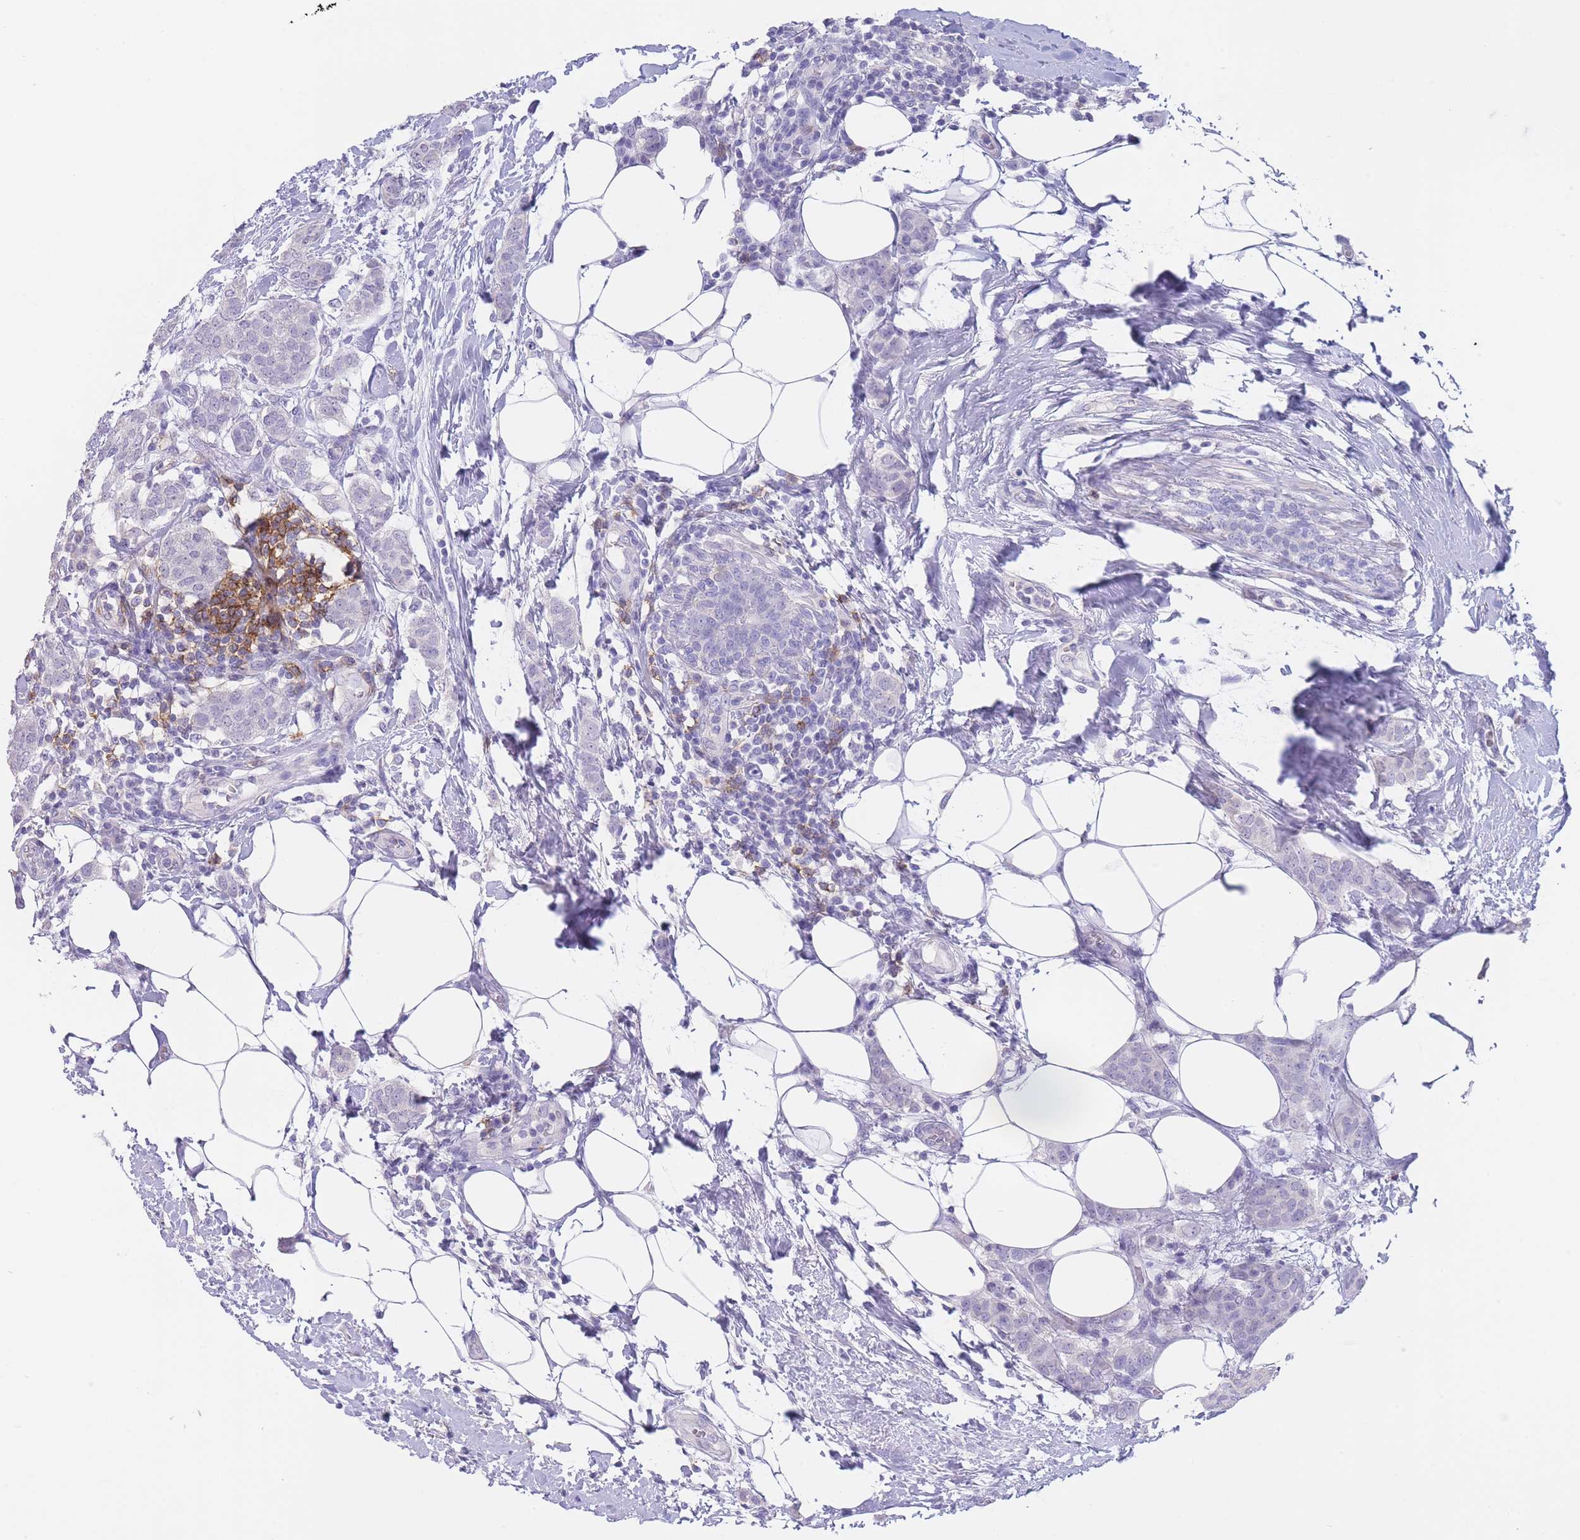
{"staining": {"intensity": "negative", "quantity": "none", "location": "none"}, "tissue": "breast cancer", "cell_type": "Tumor cells", "image_type": "cancer", "snomed": [{"axis": "morphology", "description": "Duct carcinoma"}, {"axis": "topography", "description": "Breast"}], "caption": "Breast cancer (invasive ductal carcinoma) was stained to show a protein in brown. There is no significant staining in tumor cells.", "gene": "CD37", "patient": {"sex": "female", "age": 72}}